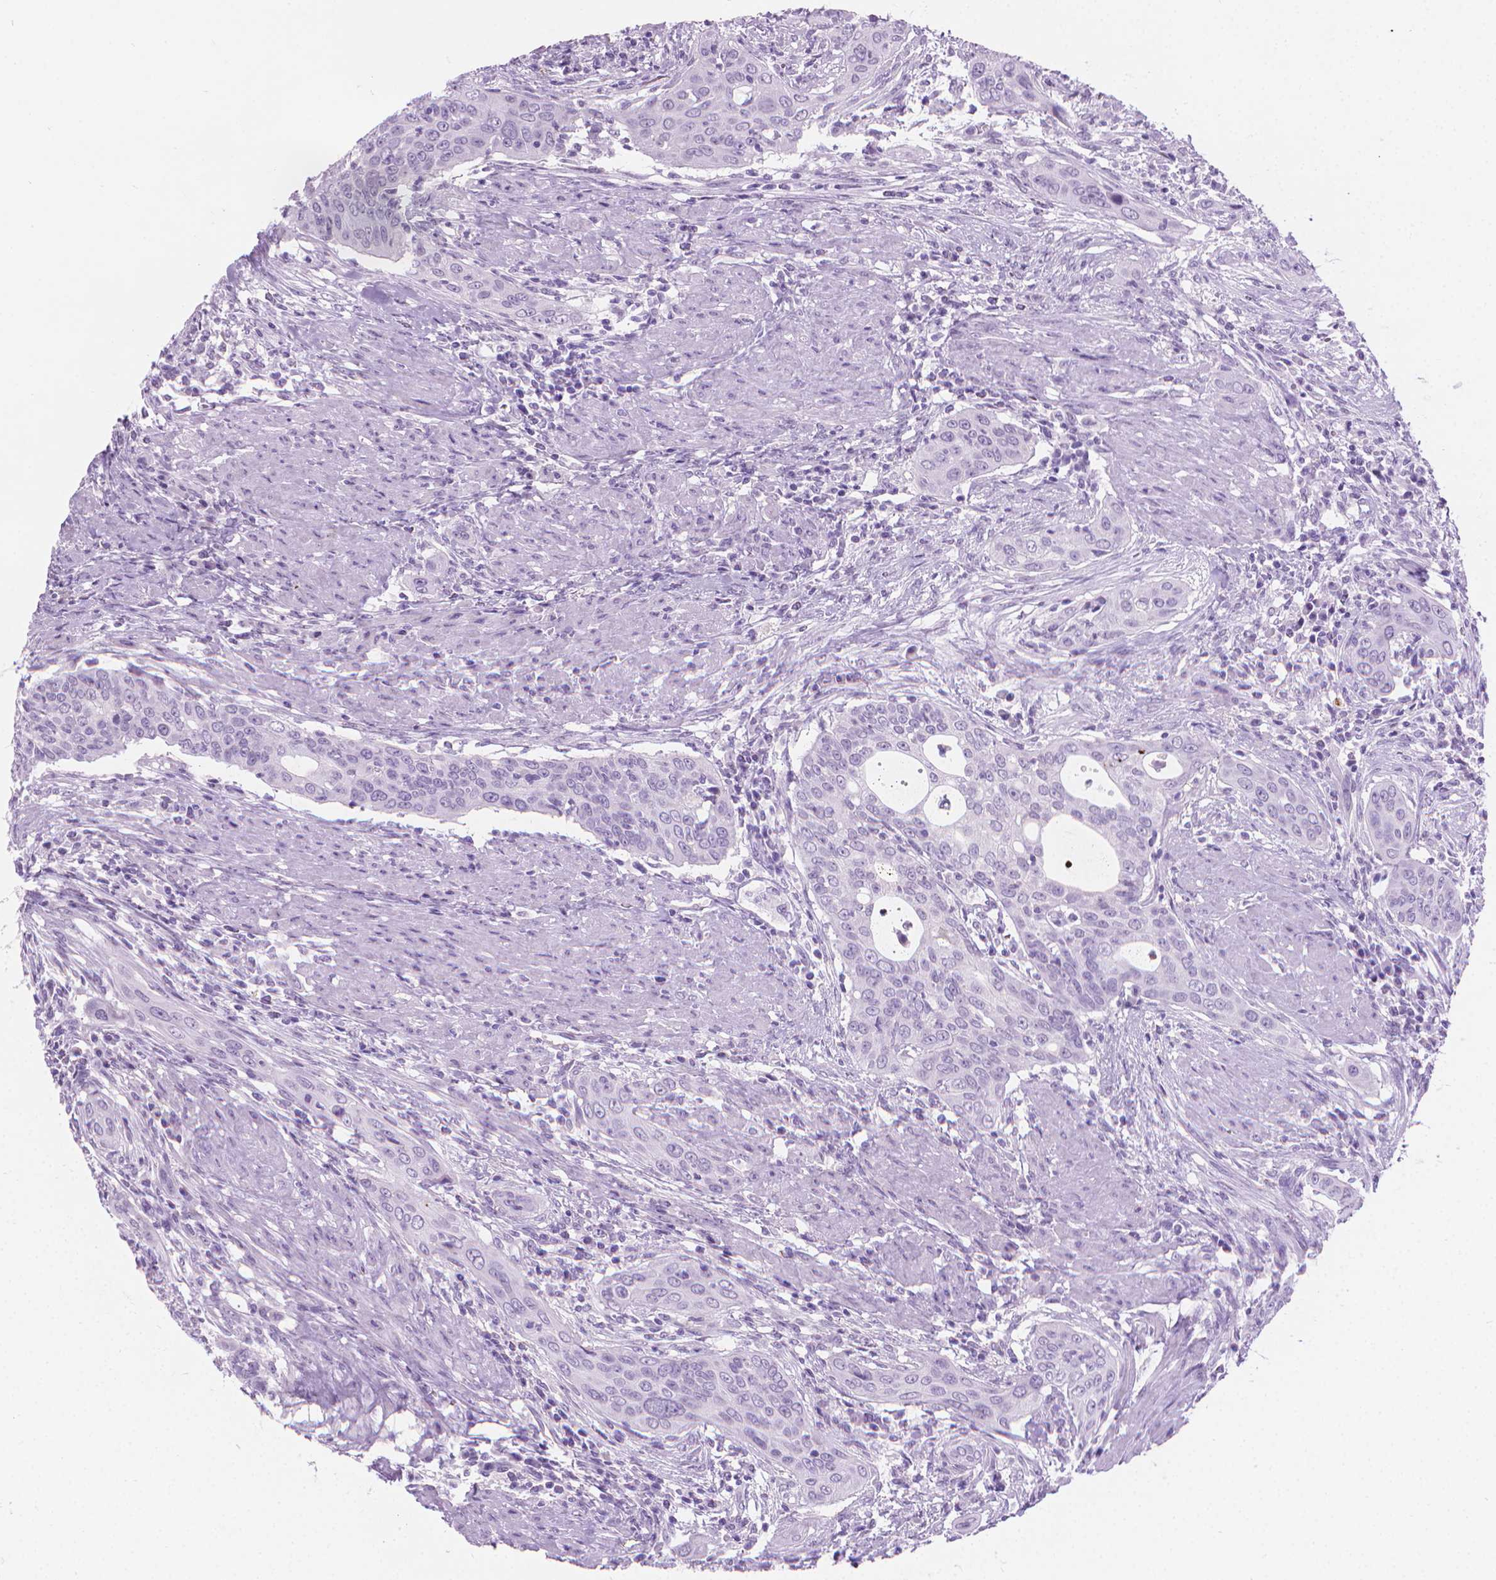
{"staining": {"intensity": "negative", "quantity": "none", "location": "none"}, "tissue": "urothelial cancer", "cell_type": "Tumor cells", "image_type": "cancer", "snomed": [{"axis": "morphology", "description": "Urothelial carcinoma, High grade"}, {"axis": "topography", "description": "Urinary bladder"}], "caption": "This is a photomicrograph of IHC staining of high-grade urothelial carcinoma, which shows no staining in tumor cells. (DAB (3,3'-diaminobenzidine) immunohistochemistry with hematoxylin counter stain).", "gene": "CFAP52", "patient": {"sex": "male", "age": 82}}